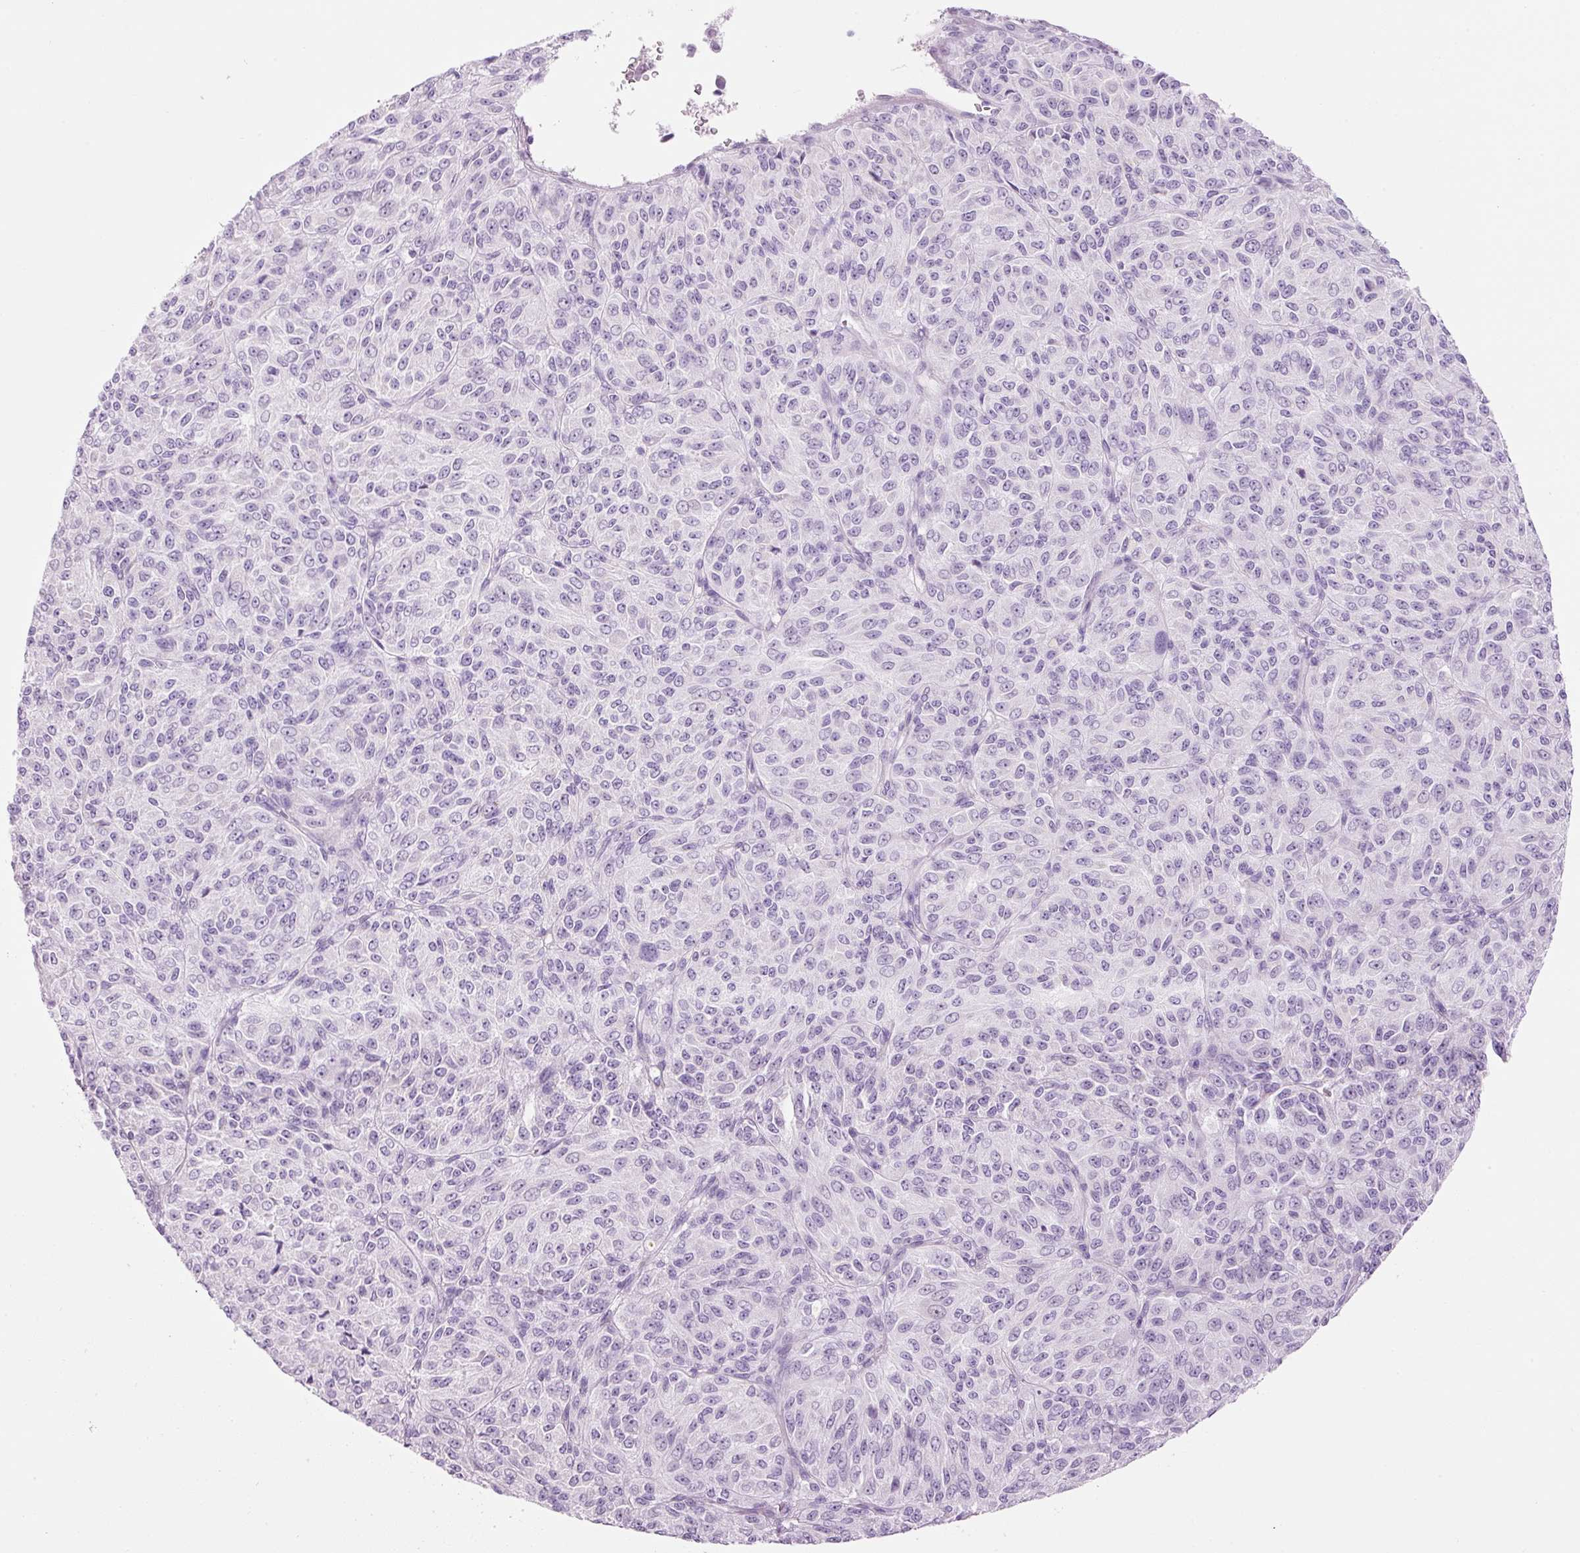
{"staining": {"intensity": "negative", "quantity": "none", "location": "none"}, "tissue": "melanoma", "cell_type": "Tumor cells", "image_type": "cancer", "snomed": [{"axis": "morphology", "description": "Malignant melanoma, Metastatic site"}, {"axis": "topography", "description": "Brain"}], "caption": "DAB immunohistochemical staining of melanoma shows no significant staining in tumor cells.", "gene": "CARD16", "patient": {"sex": "female", "age": 56}}